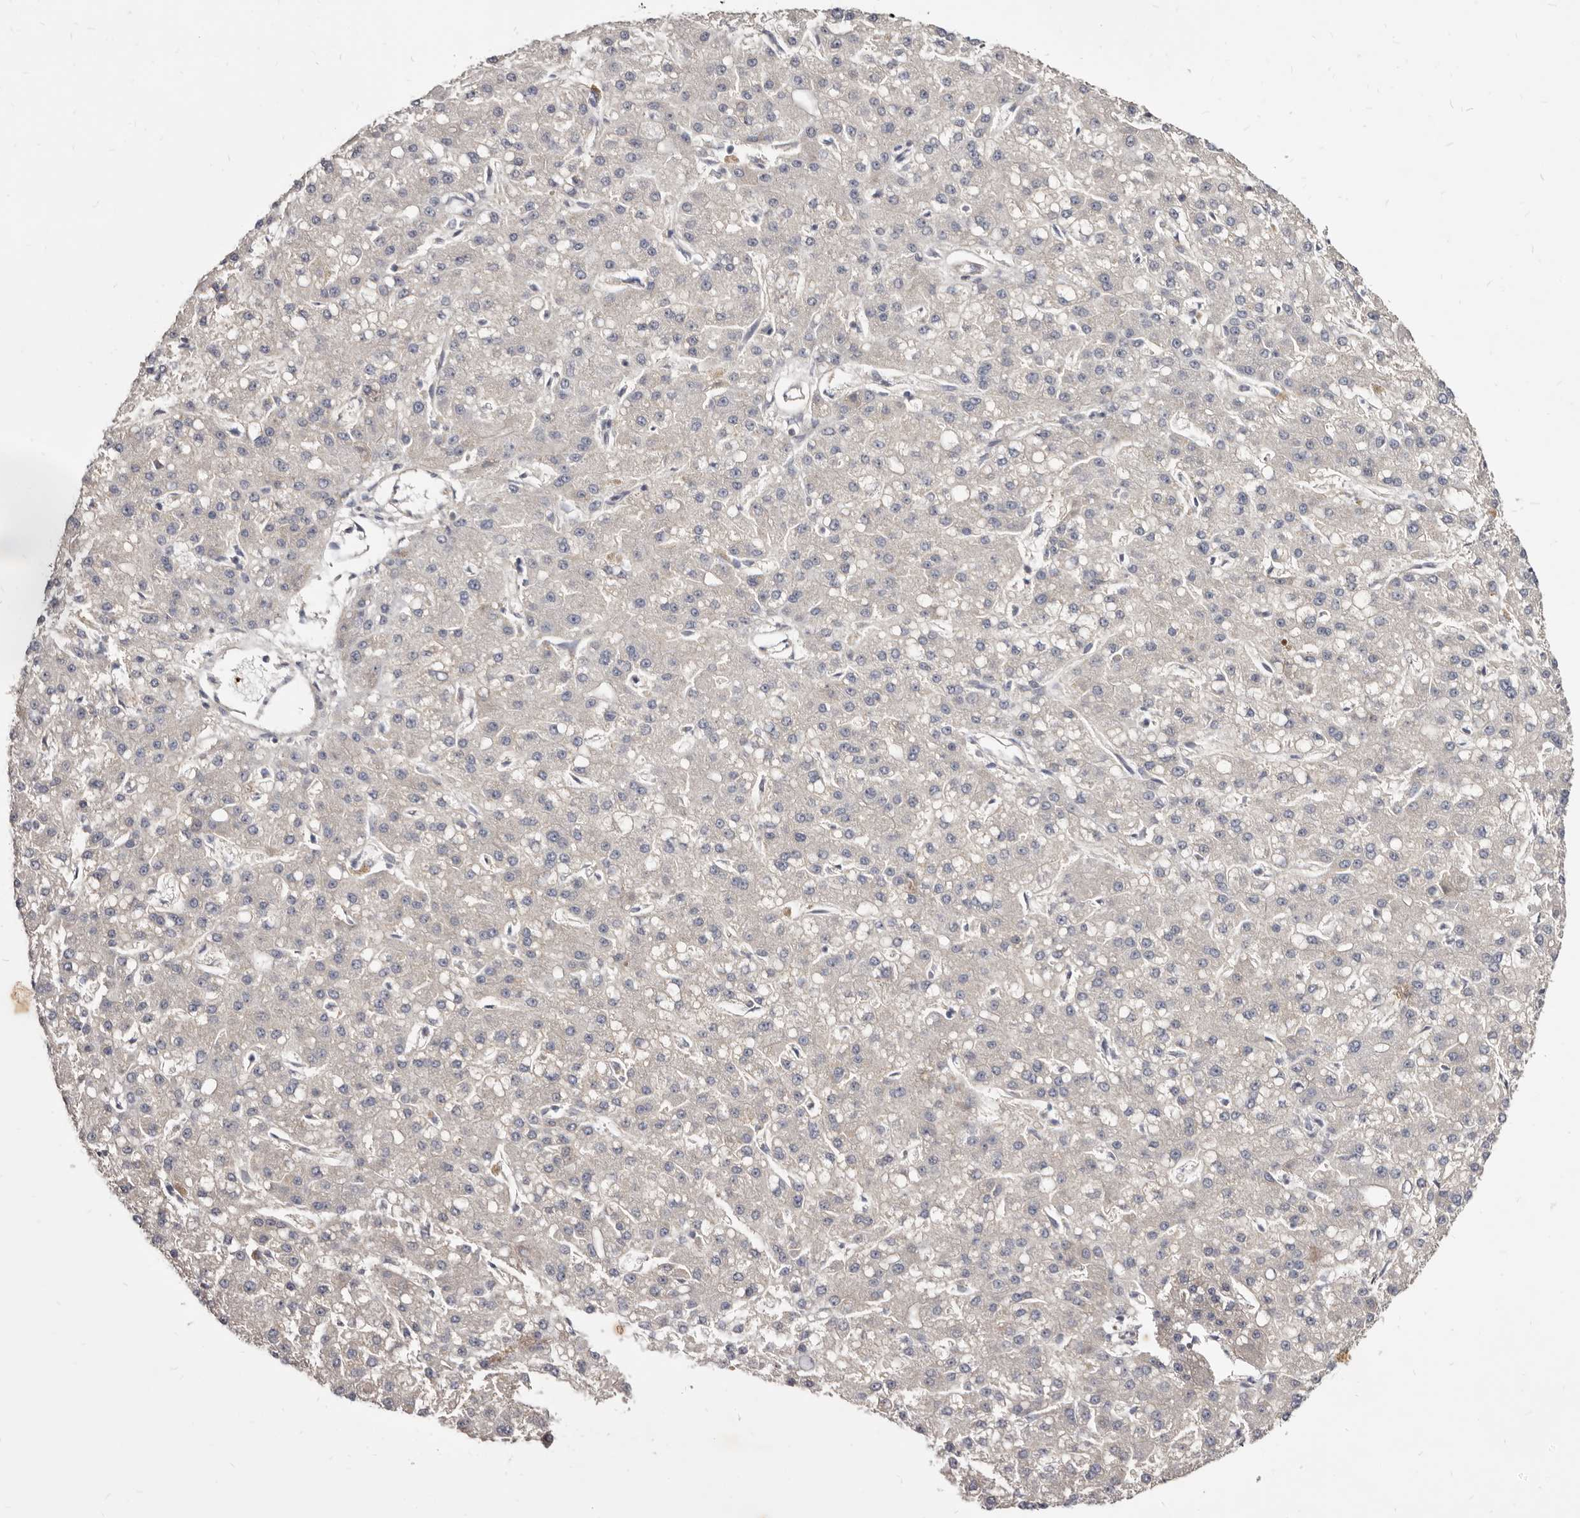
{"staining": {"intensity": "negative", "quantity": "none", "location": "none"}, "tissue": "liver cancer", "cell_type": "Tumor cells", "image_type": "cancer", "snomed": [{"axis": "morphology", "description": "Carcinoma, Hepatocellular, NOS"}, {"axis": "topography", "description": "Liver"}], "caption": "An IHC micrograph of liver cancer (hepatocellular carcinoma) is shown. There is no staining in tumor cells of liver cancer (hepatocellular carcinoma). (Stains: DAB (3,3'-diaminobenzidine) immunohistochemistry with hematoxylin counter stain, Microscopy: brightfield microscopy at high magnification).", "gene": "FAS", "patient": {"sex": "male", "age": 67}}